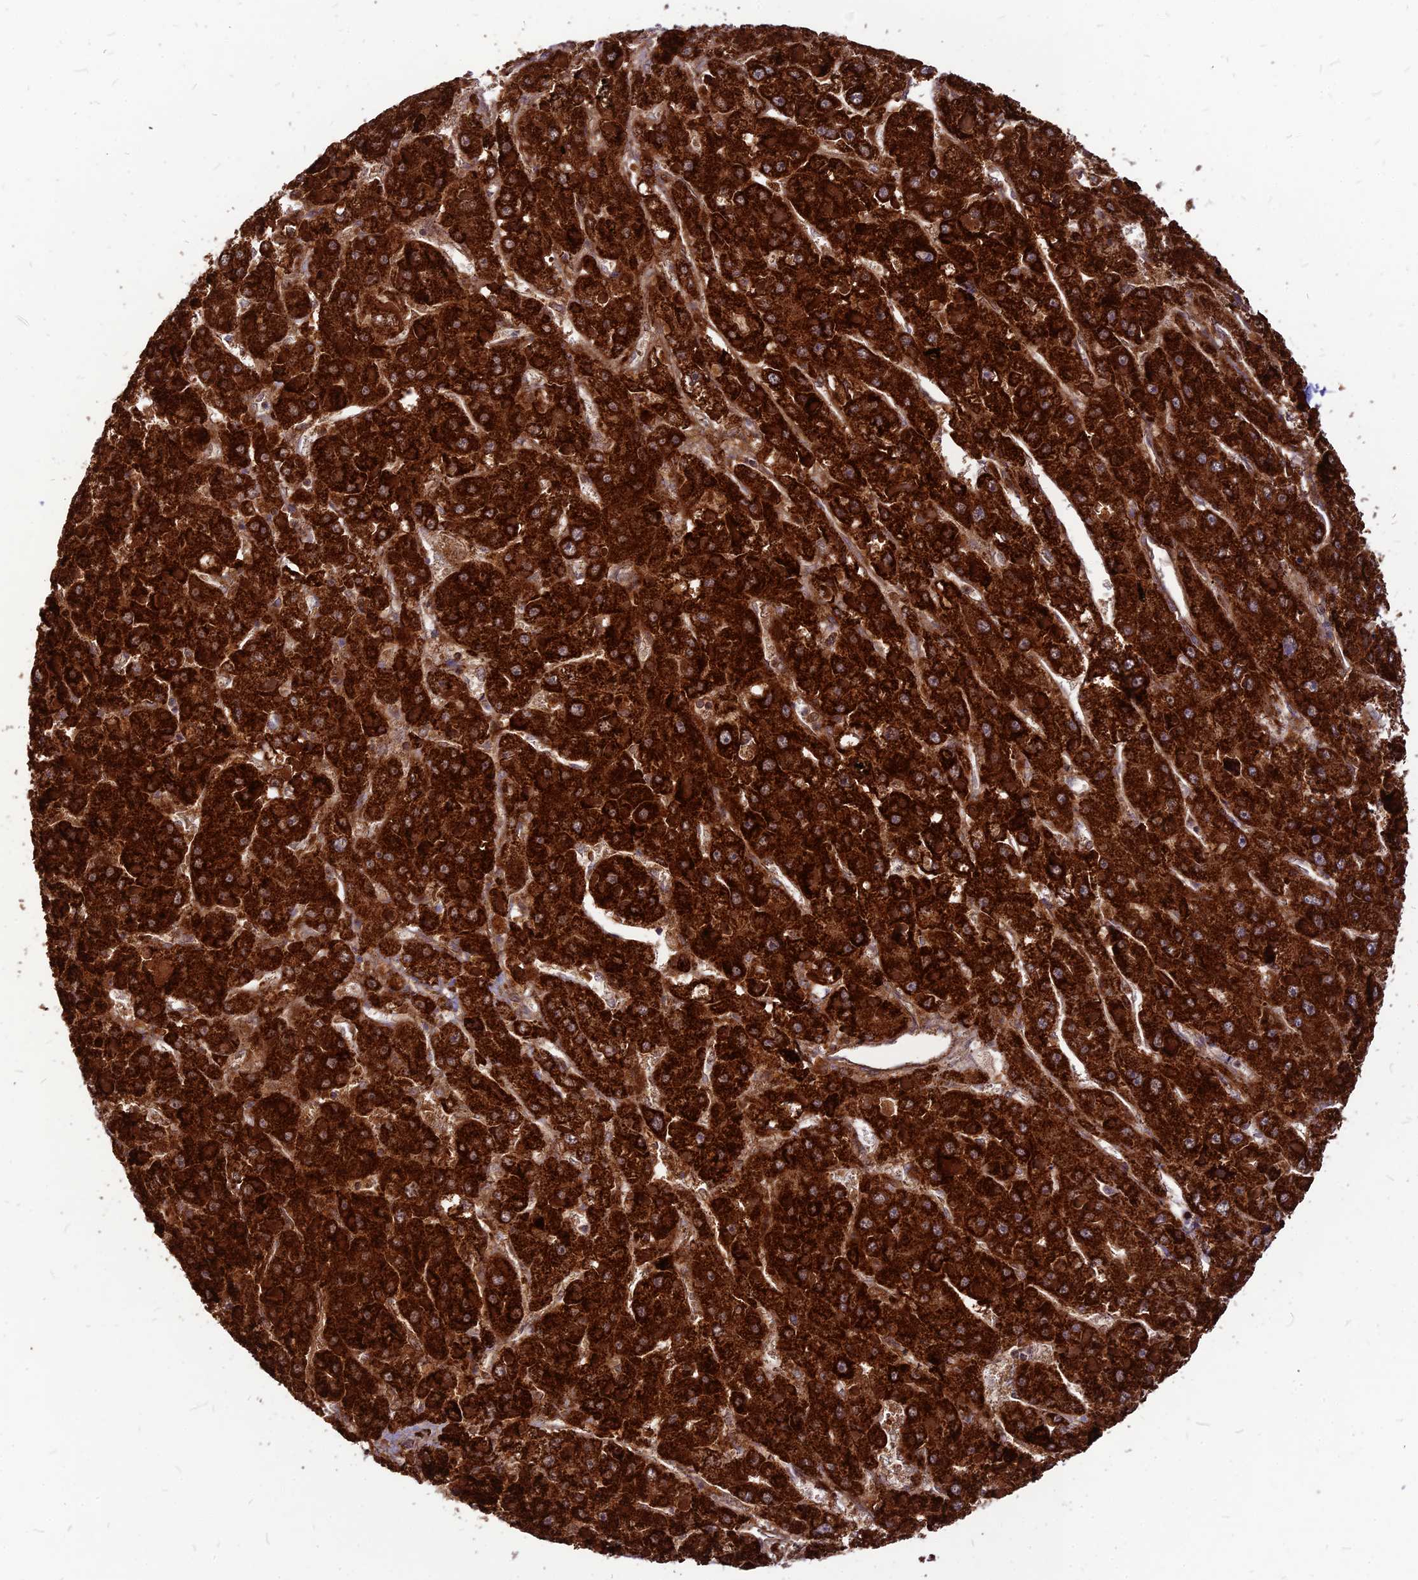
{"staining": {"intensity": "strong", "quantity": ">75%", "location": "cytoplasmic/membranous"}, "tissue": "liver cancer", "cell_type": "Tumor cells", "image_type": "cancer", "snomed": [{"axis": "morphology", "description": "Carcinoma, Hepatocellular, NOS"}, {"axis": "topography", "description": "Liver"}], "caption": "This is a histology image of IHC staining of liver hepatocellular carcinoma, which shows strong positivity in the cytoplasmic/membranous of tumor cells.", "gene": "ECI1", "patient": {"sex": "female", "age": 73}}